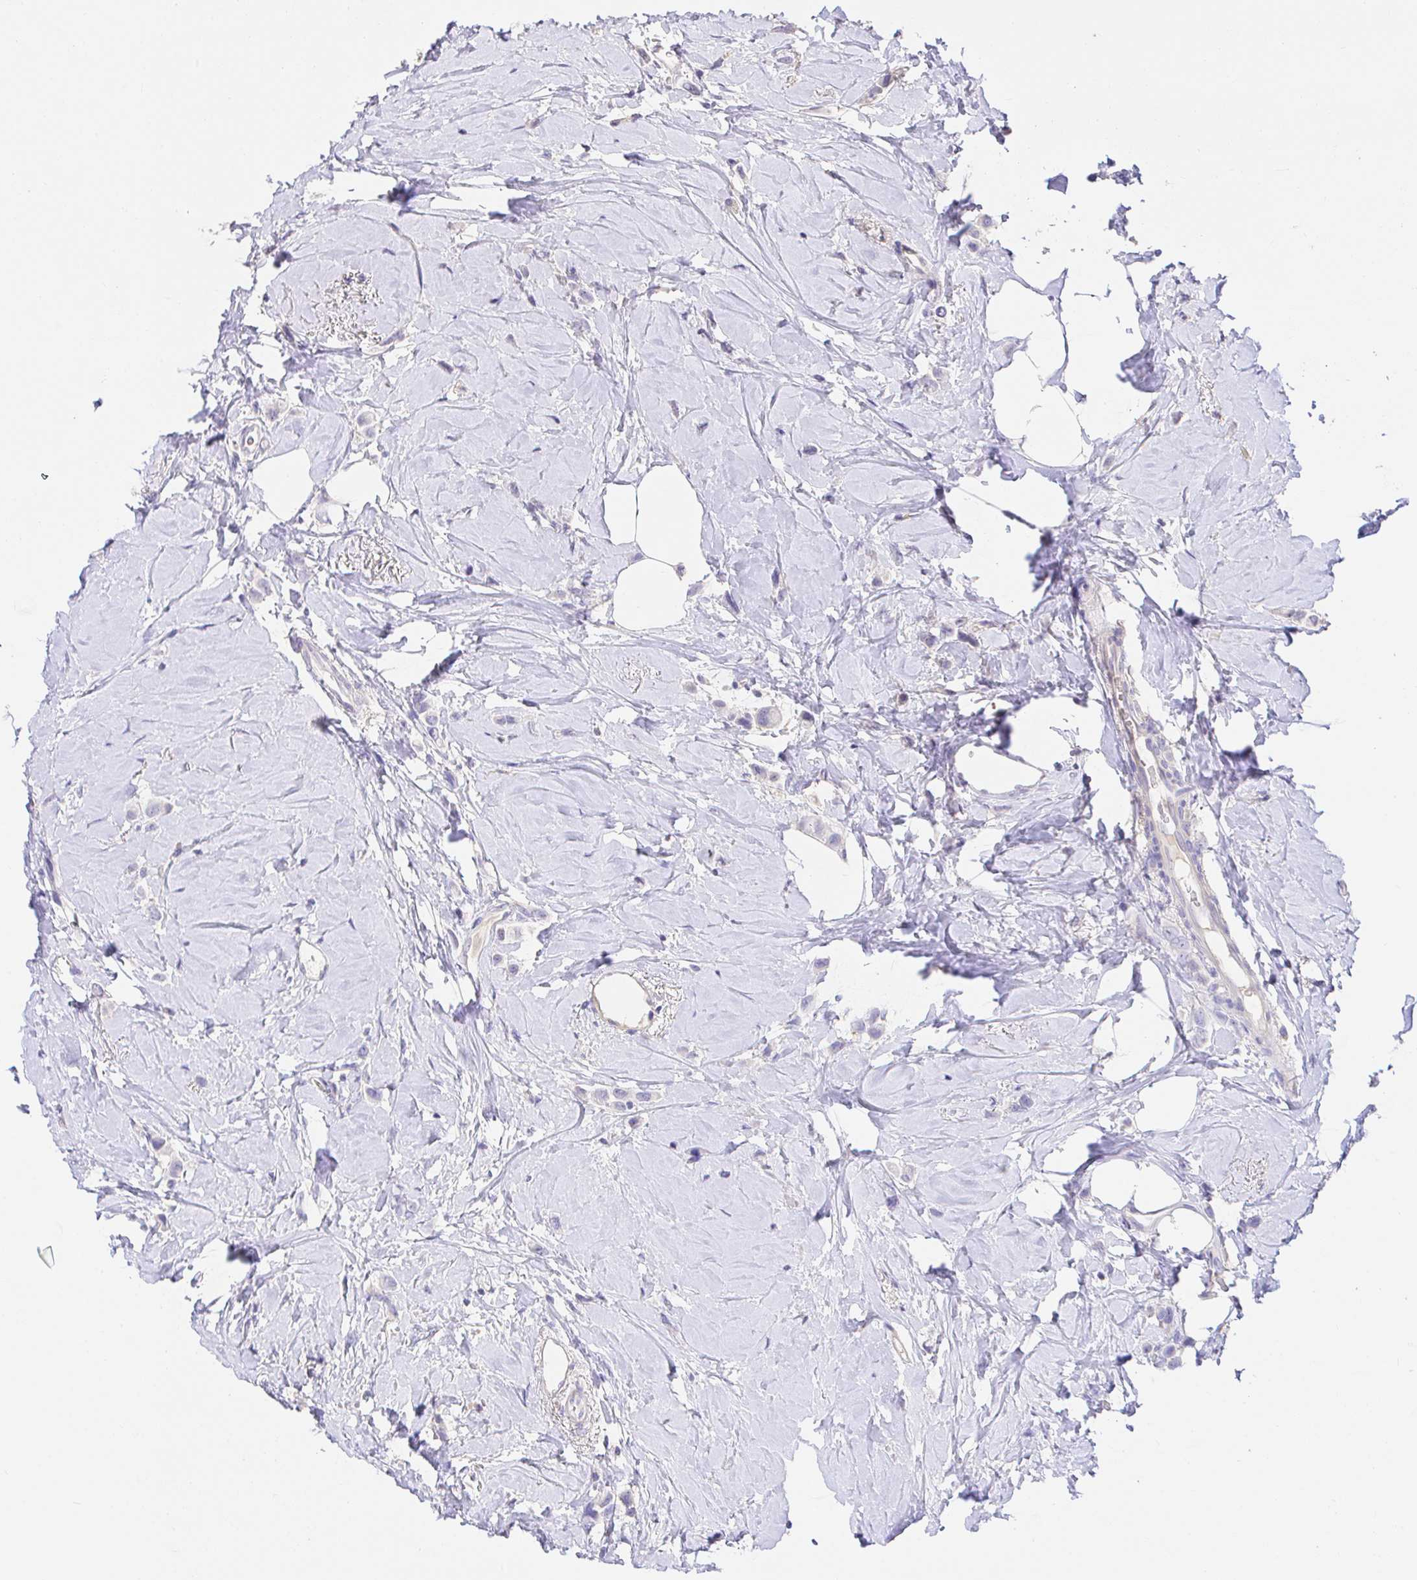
{"staining": {"intensity": "negative", "quantity": "none", "location": "none"}, "tissue": "breast cancer", "cell_type": "Tumor cells", "image_type": "cancer", "snomed": [{"axis": "morphology", "description": "Lobular carcinoma"}, {"axis": "topography", "description": "Breast"}], "caption": "Tumor cells are negative for brown protein staining in lobular carcinoma (breast).", "gene": "CDO1", "patient": {"sex": "female", "age": 66}}